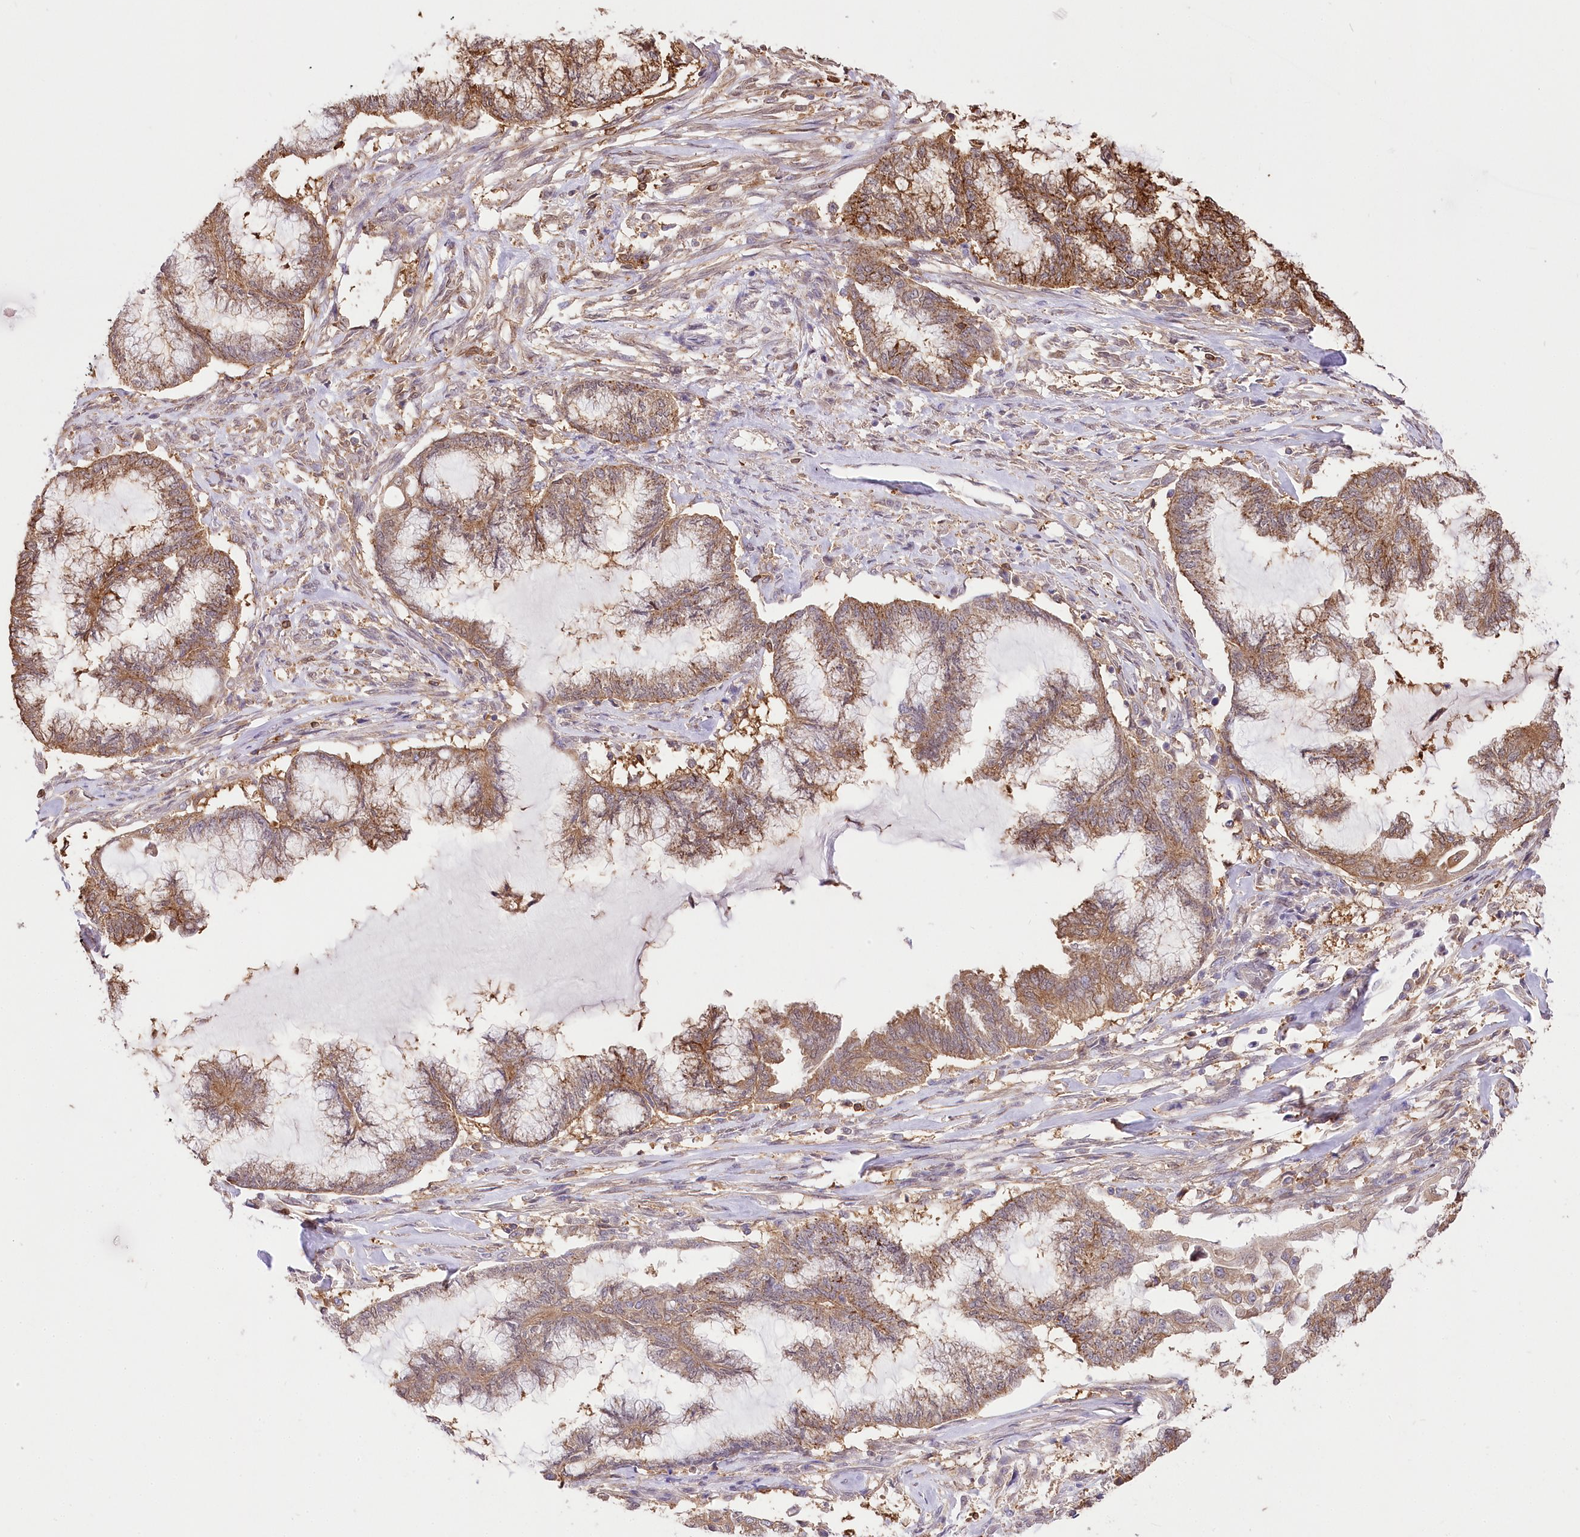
{"staining": {"intensity": "moderate", "quantity": ">75%", "location": "cytoplasmic/membranous"}, "tissue": "endometrial cancer", "cell_type": "Tumor cells", "image_type": "cancer", "snomed": [{"axis": "morphology", "description": "Adenocarcinoma, NOS"}, {"axis": "topography", "description": "Endometrium"}], "caption": "A medium amount of moderate cytoplasmic/membranous expression is appreciated in about >75% of tumor cells in endometrial cancer (adenocarcinoma) tissue. (DAB (3,3'-diaminobenzidine) IHC, brown staining for protein, blue staining for nuclei).", "gene": "UGP2", "patient": {"sex": "female", "age": 86}}